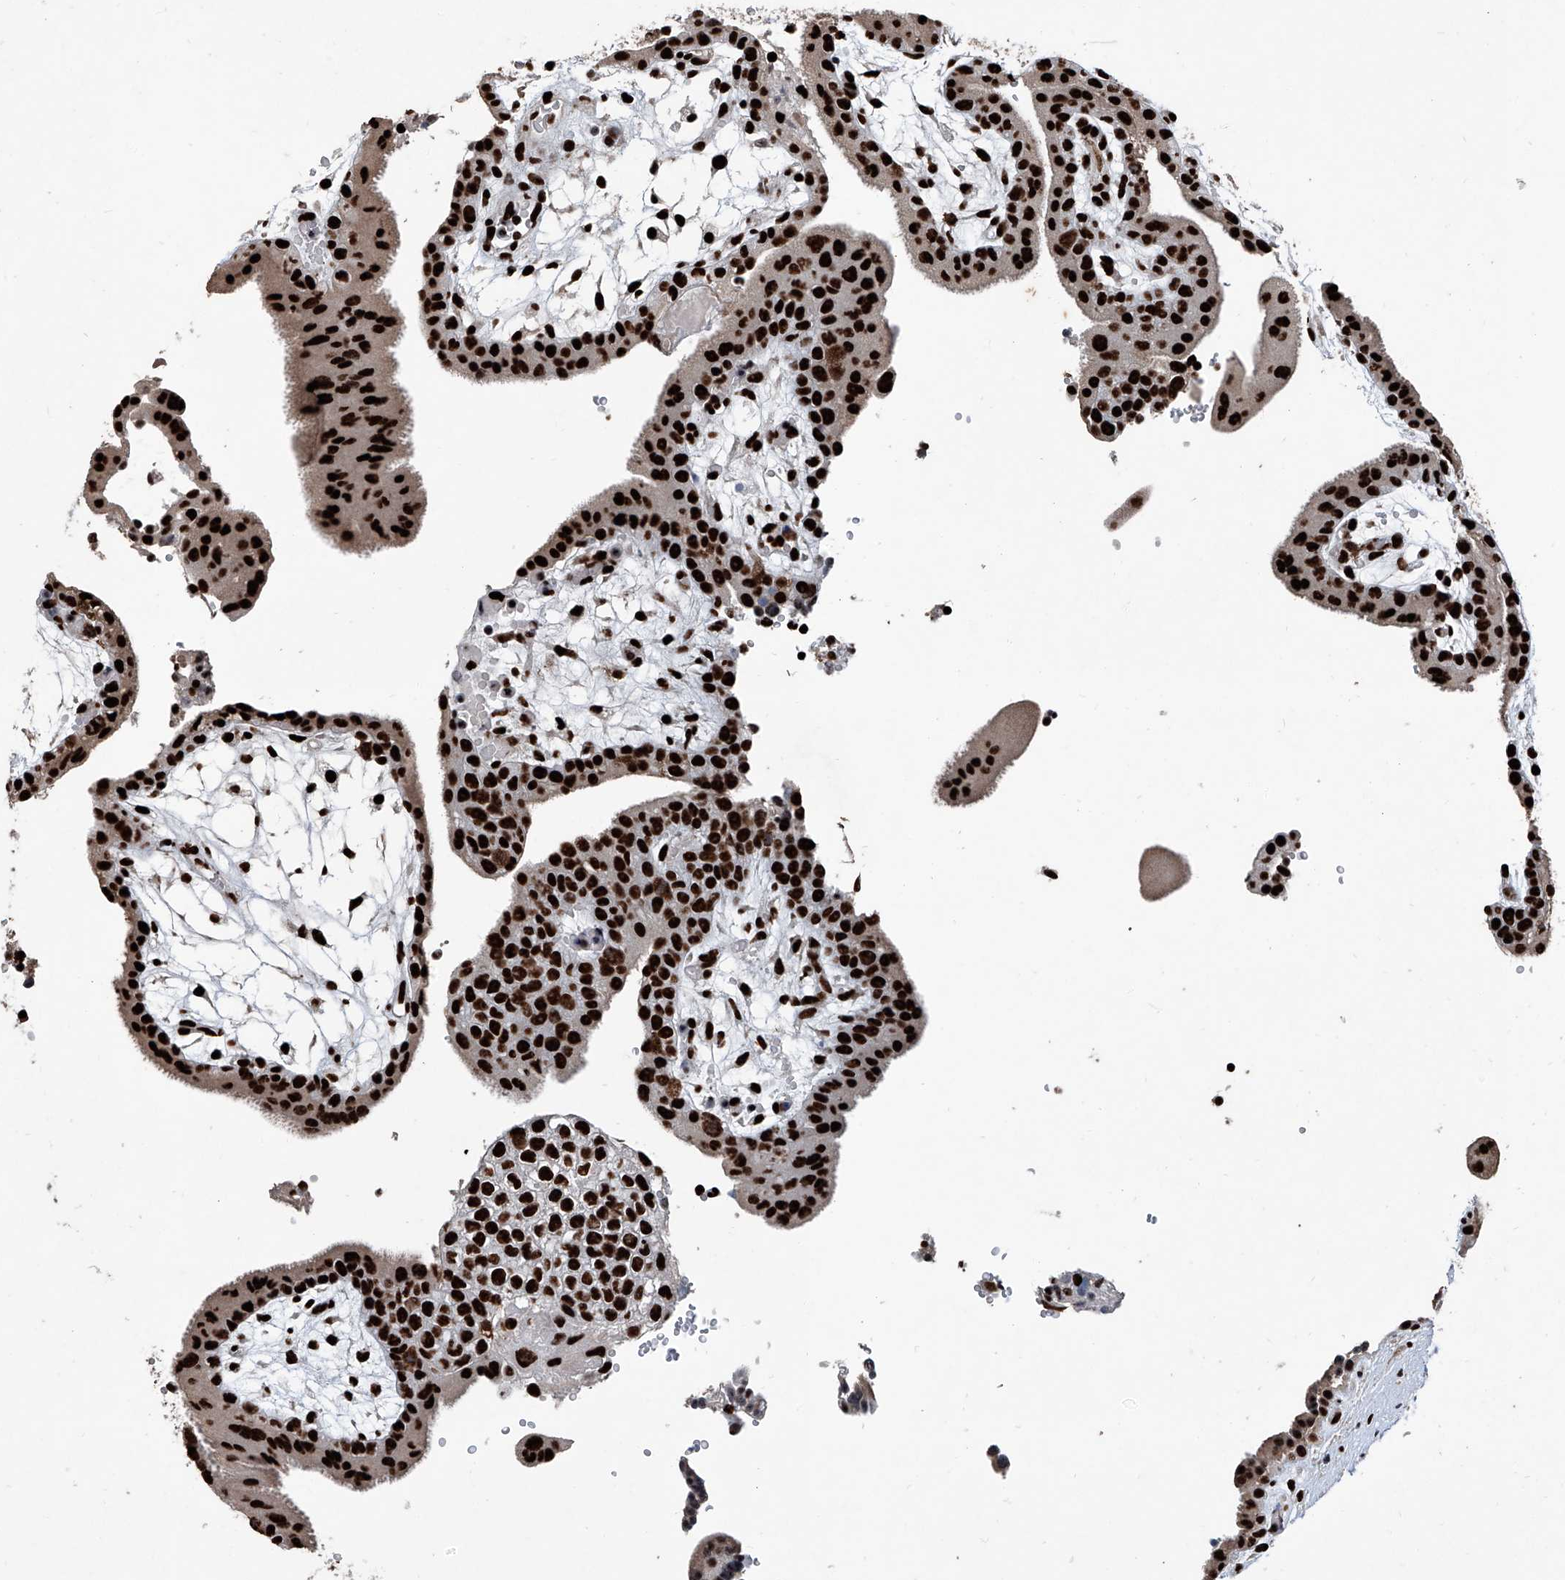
{"staining": {"intensity": "strong", "quantity": ">75%", "location": "nuclear"}, "tissue": "placenta", "cell_type": "Decidual cells", "image_type": "normal", "snomed": [{"axis": "morphology", "description": "Normal tissue, NOS"}, {"axis": "topography", "description": "Placenta"}], "caption": "DAB (3,3'-diaminobenzidine) immunohistochemical staining of unremarkable human placenta shows strong nuclear protein staining in about >75% of decidual cells.", "gene": "DDX39B", "patient": {"sex": "female", "age": 18}}